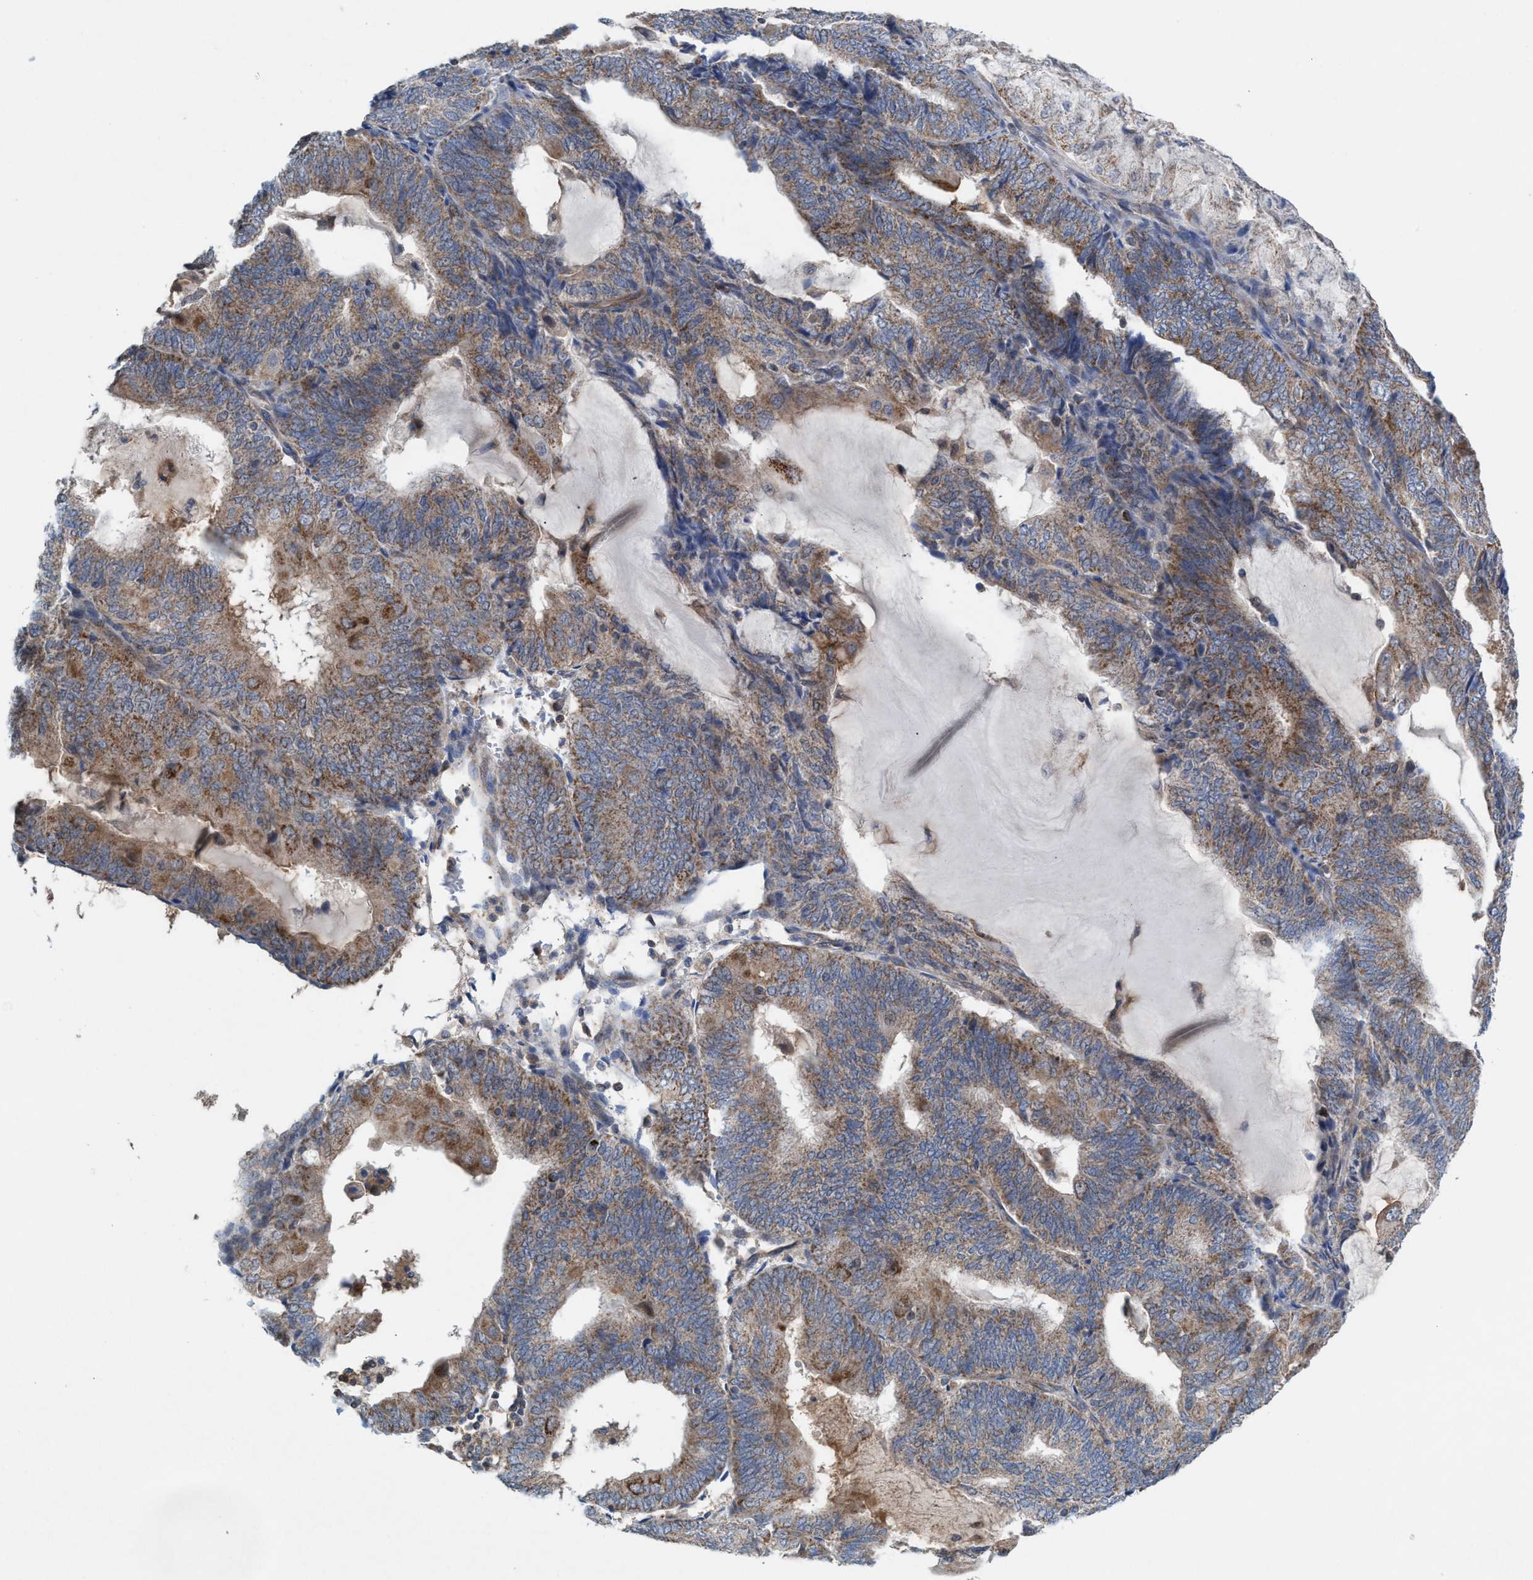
{"staining": {"intensity": "moderate", "quantity": ">75%", "location": "cytoplasmic/membranous"}, "tissue": "endometrial cancer", "cell_type": "Tumor cells", "image_type": "cancer", "snomed": [{"axis": "morphology", "description": "Adenocarcinoma, NOS"}, {"axis": "topography", "description": "Endometrium"}], "caption": "Endometrial adenocarcinoma stained for a protein (brown) demonstrates moderate cytoplasmic/membranous positive staining in about >75% of tumor cells.", "gene": "MRM1", "patient": {"sex": "female", "age": 81}}